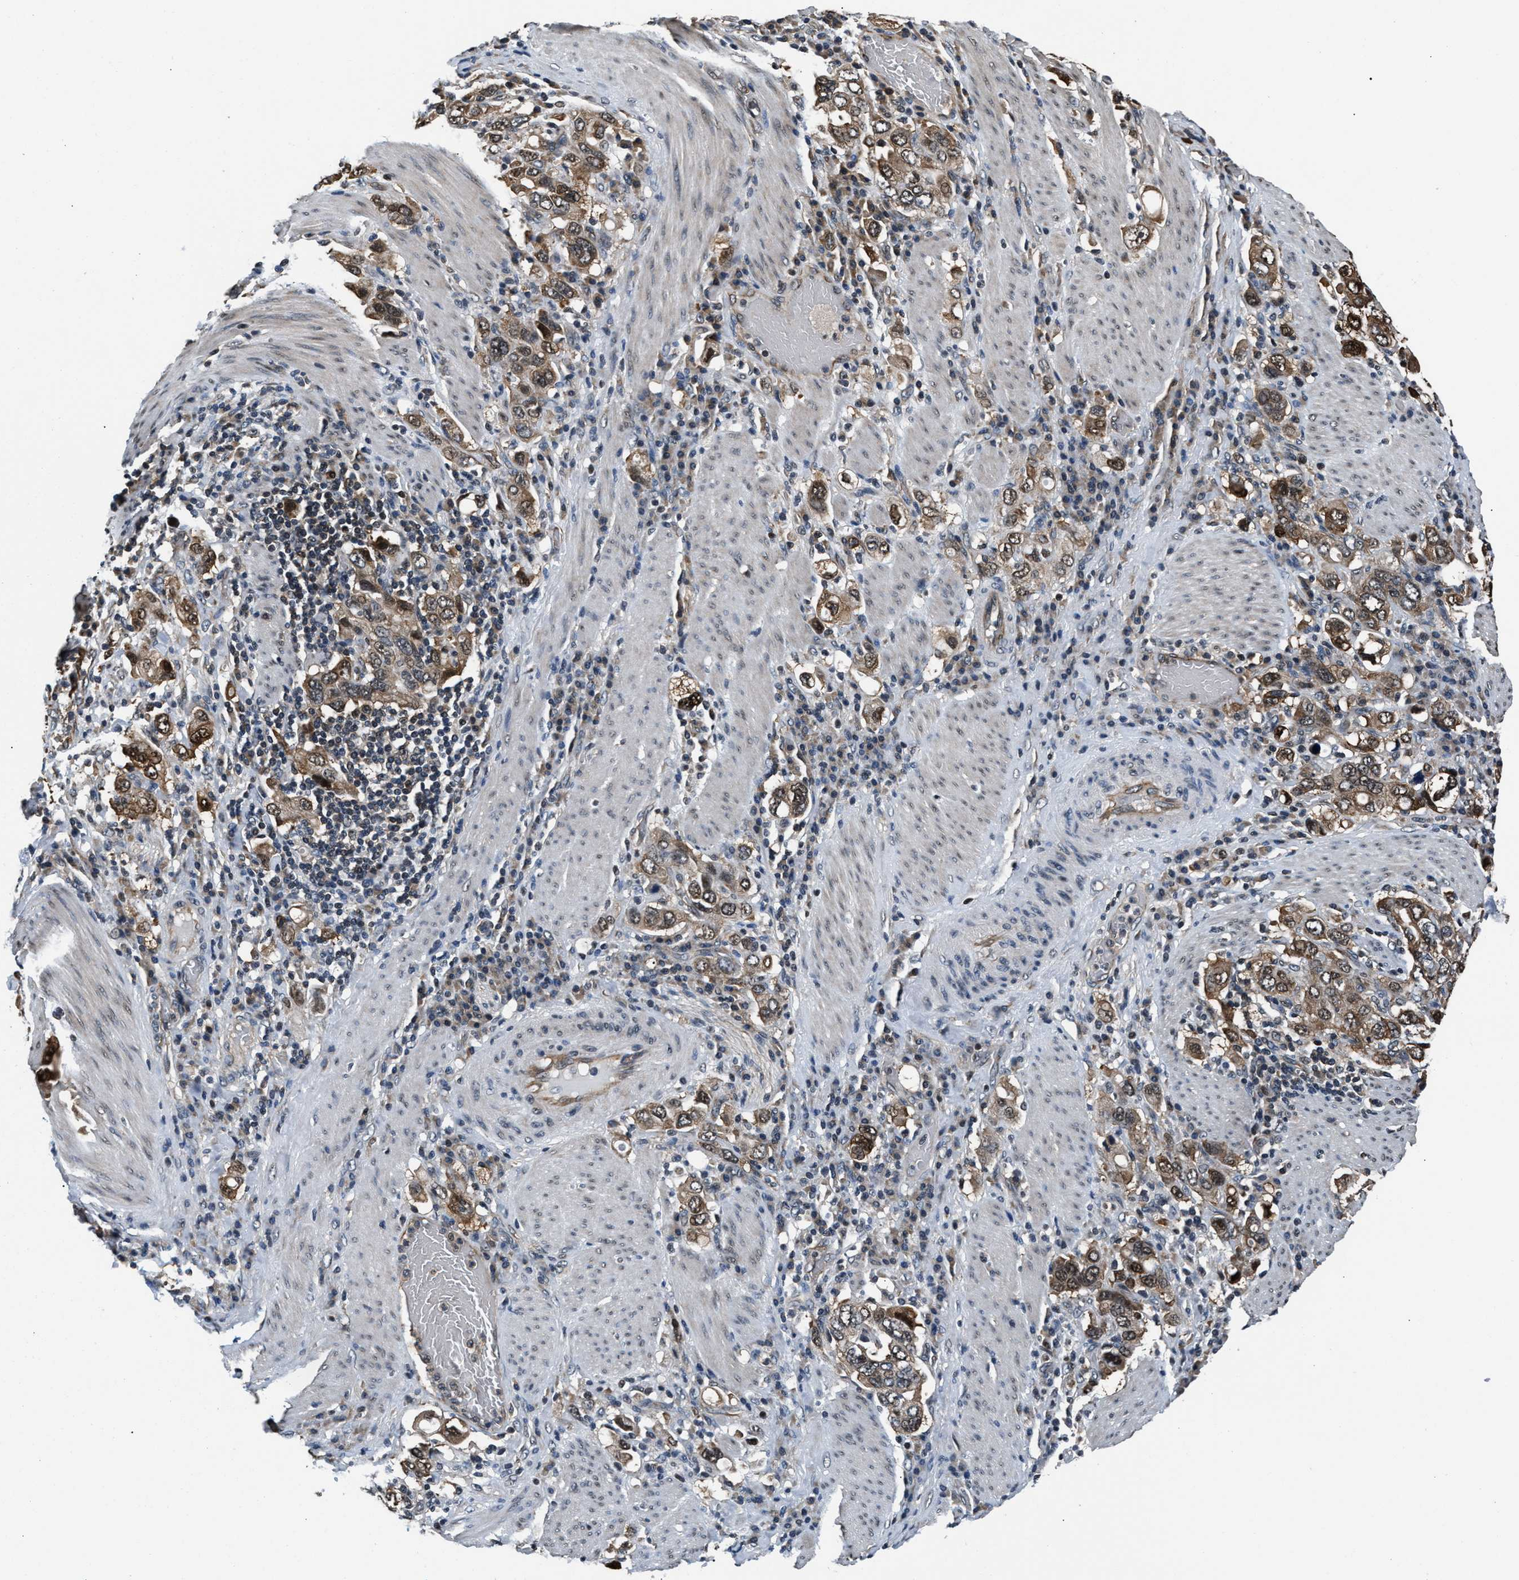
{"staining": {"intensity": "moderate", "quantity": ">75%", "location": "cytoplasmic/membranous,nuclear"}, "tissue": "stomach cancer", "cell_type": "Tumor cells", "image_type": "cancer", "snomed": [{"axis": "morphology", "description": "Adenocarcinoma, NOS"}, {"axis": "topography", "description": "Stomach, upper"}], "caption": "An IHC micrograph of tumor tissue is shown. Protein staining in brown highlights moderate cytoplasmic/membranous and nuclear positivity in stomach cancer within tumor cells. (Stains: DAB (3,3'-diaminobenzidine) in brown, nuclei in blue, Microscopy: brightfield microscopy at high magnification).", "gene": "RBM33", "patient": {"sex": "male", "age": 62}}